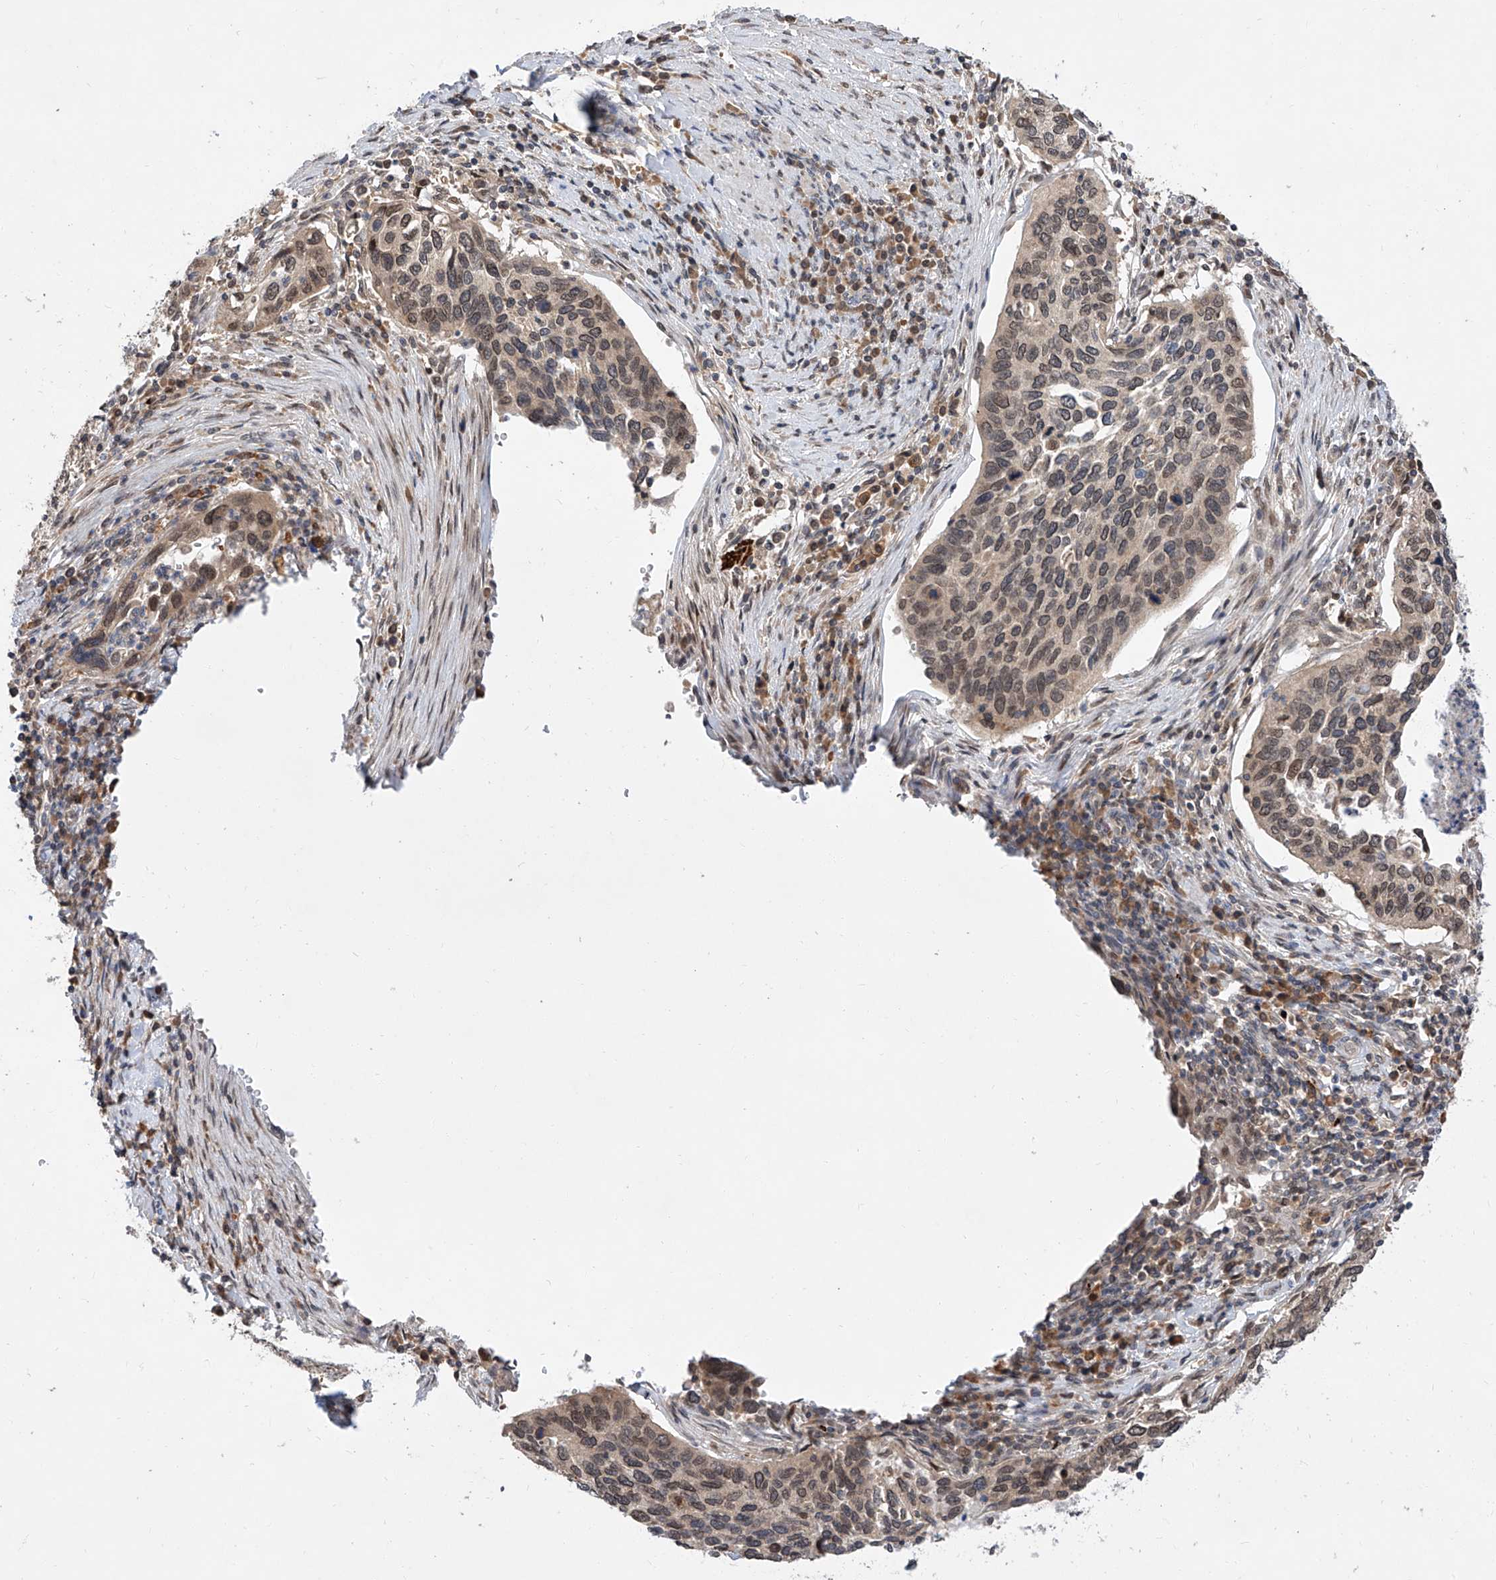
{"staining": {"intensity": "weak", "quantity": "25%-75%", "location": "cytoplasmic/membranous,nuclear"}, "tissue": "cervical cancer", "cell_type": "Tumor cells", "image_type": "cancer", "snomed": [{"axis": "morphology", "description": "Squamous cell carcinoma, NOS"}, {"axis": "topography", "description": "Cervix"}], "caption": "An image of cervical squamous cell carcinoma stained for a protein shows weak cytoplasmic/membranous and nuclear brown staining in tumor cells.", "gene": "DIRAS3", "patient": {"sex": "female", "age": 38}}